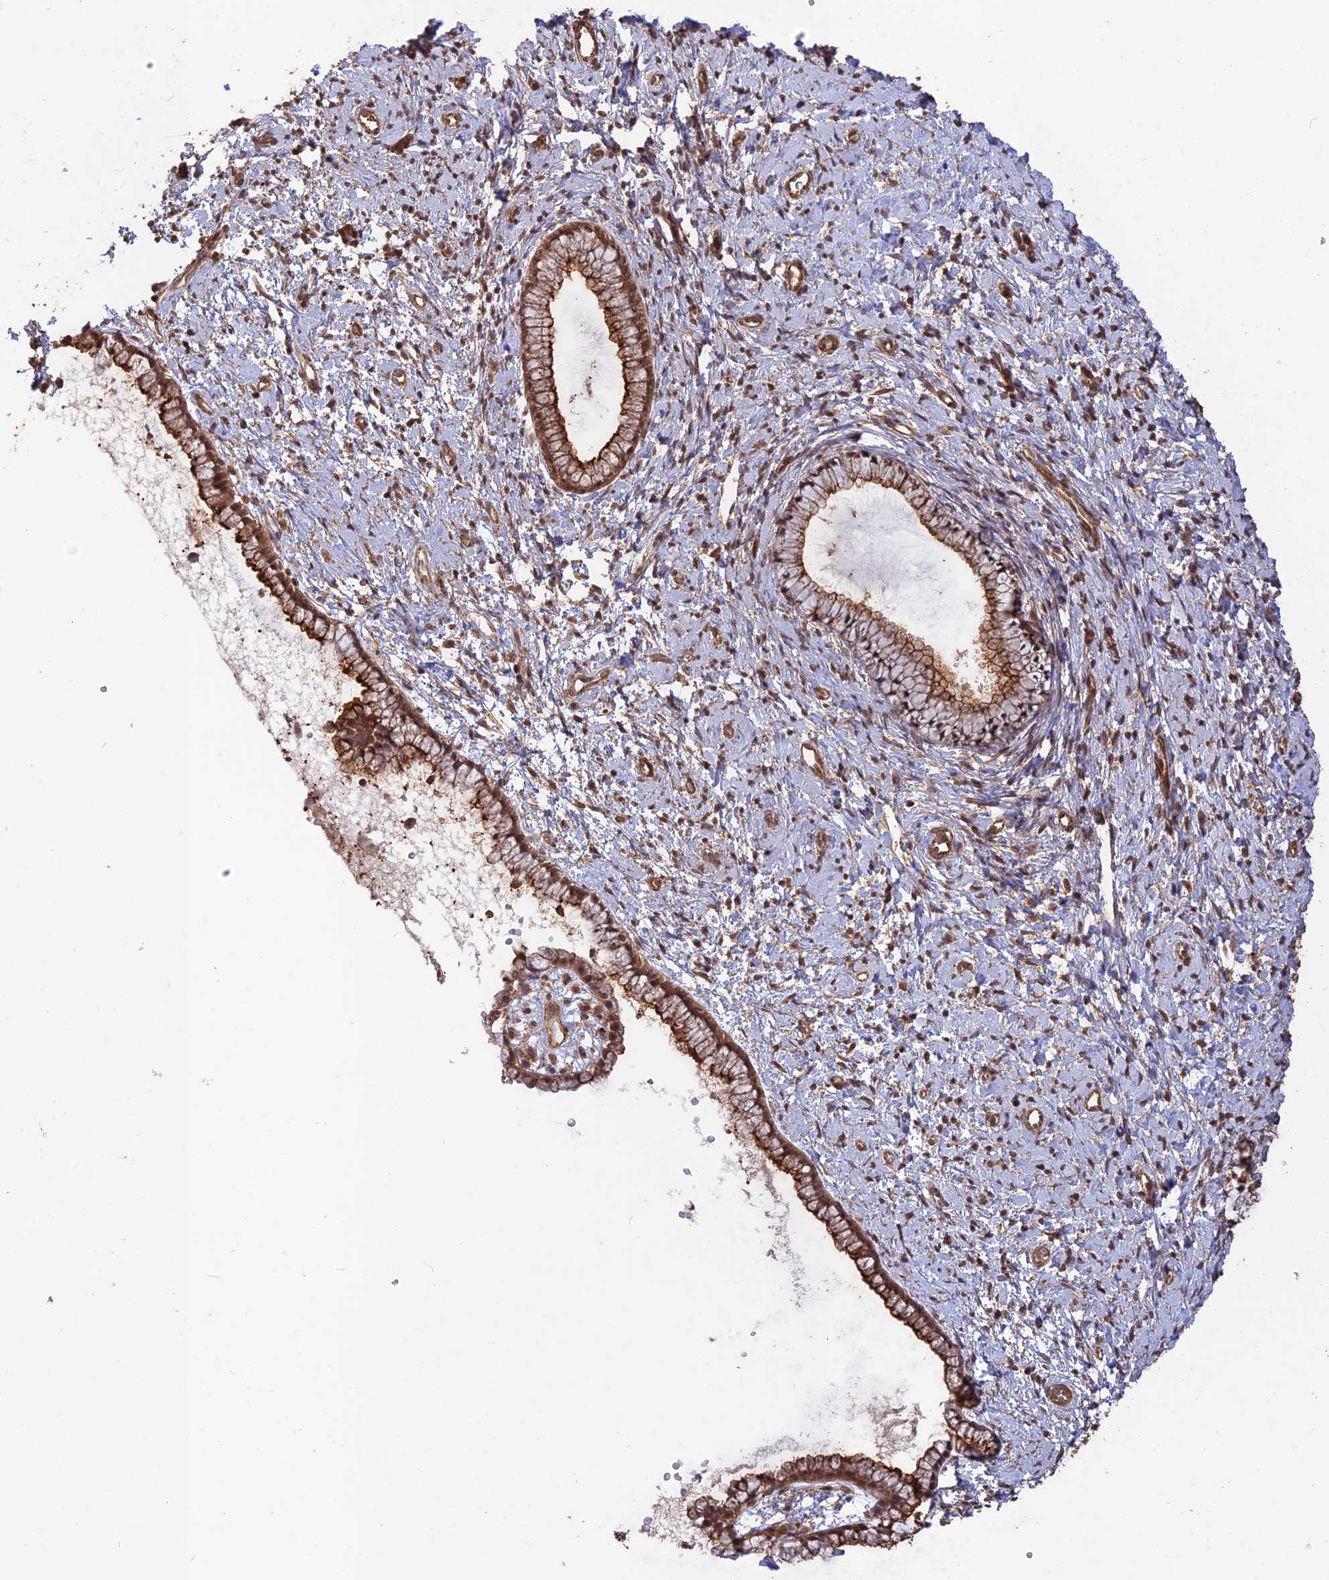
{"staining": {"intensity": "moderate", "quantity": ">75%", "location": "cytoplasmic/membranous,nuclear"}, "tissue": "cervix", "cell_type": "Glandular cells", "image_type": "normal", "snomed": [{"axis": "morphology", "description": "Normal tissue, NOS"}, {"axis": "topography", "description": "Cervix"}], "caption": "A histopathology image of cervix stained for a protein demonstrates moderate cytoplasmic/membranous,nuclear brown staining in glandular cells. (brown staining indicates protein expression, while blue staining denotes nuclei).", "gene": "CCDC174", "patient": {"sex": "female", "age": 57}}